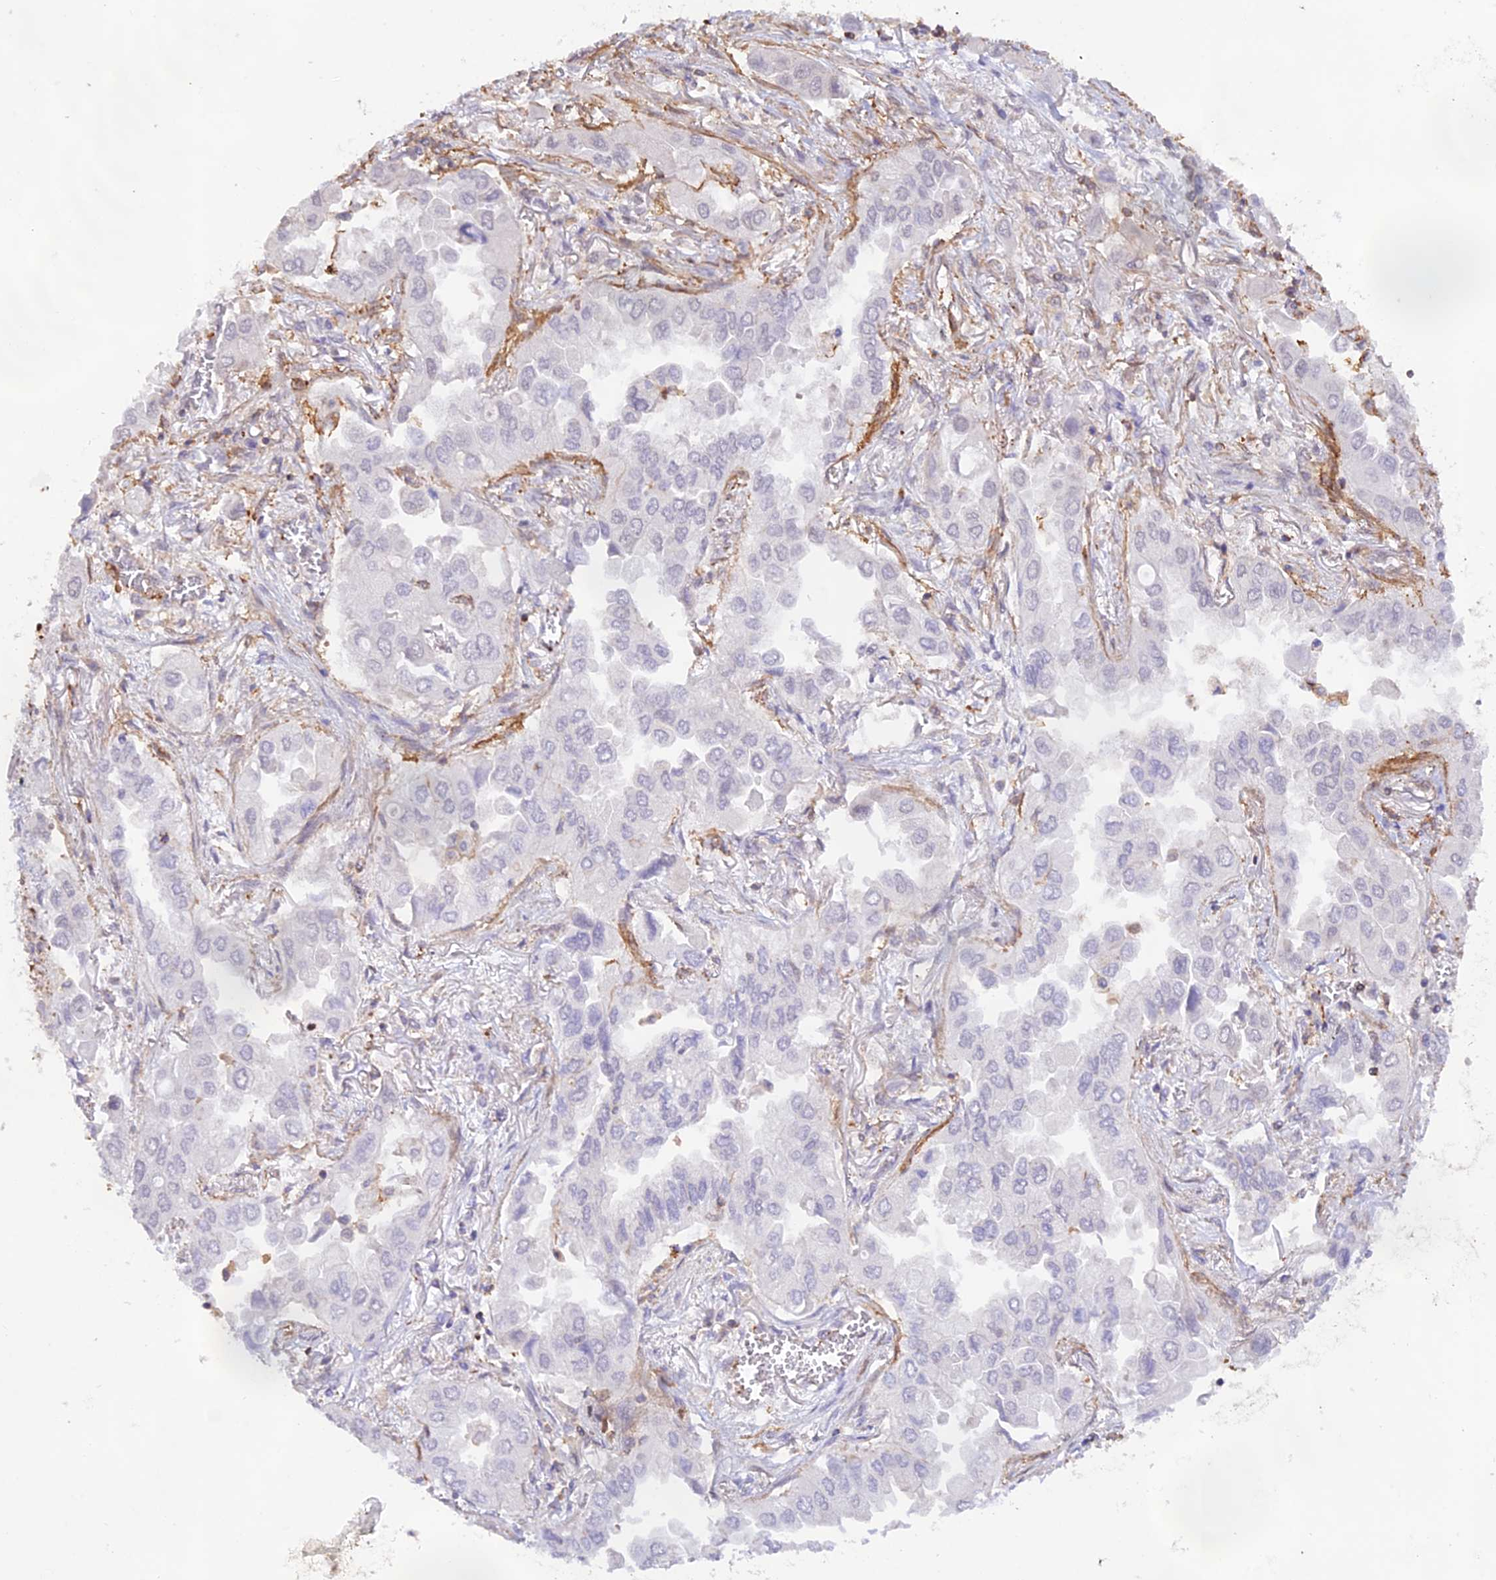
{"staining": {"intensity": "negative", "quantity": "none", "location": "none"}, "tissue": "lung cancer", "cell_type": "Tumor cells", "image_type": "cancer", "snomed": [{"axis": "morphology", "description": "Adenocarcinoma, NOS"}, {"axis": "topography", "description": "Lung"}], "caption": "Human lung cancer (adenocarcinoma) stained for a protein using immunohistochemistry (IHC) exhibits no positivity in tumor cells.", "gene": "DENND1C", "patient": {"sex": "female", "age": 76}}